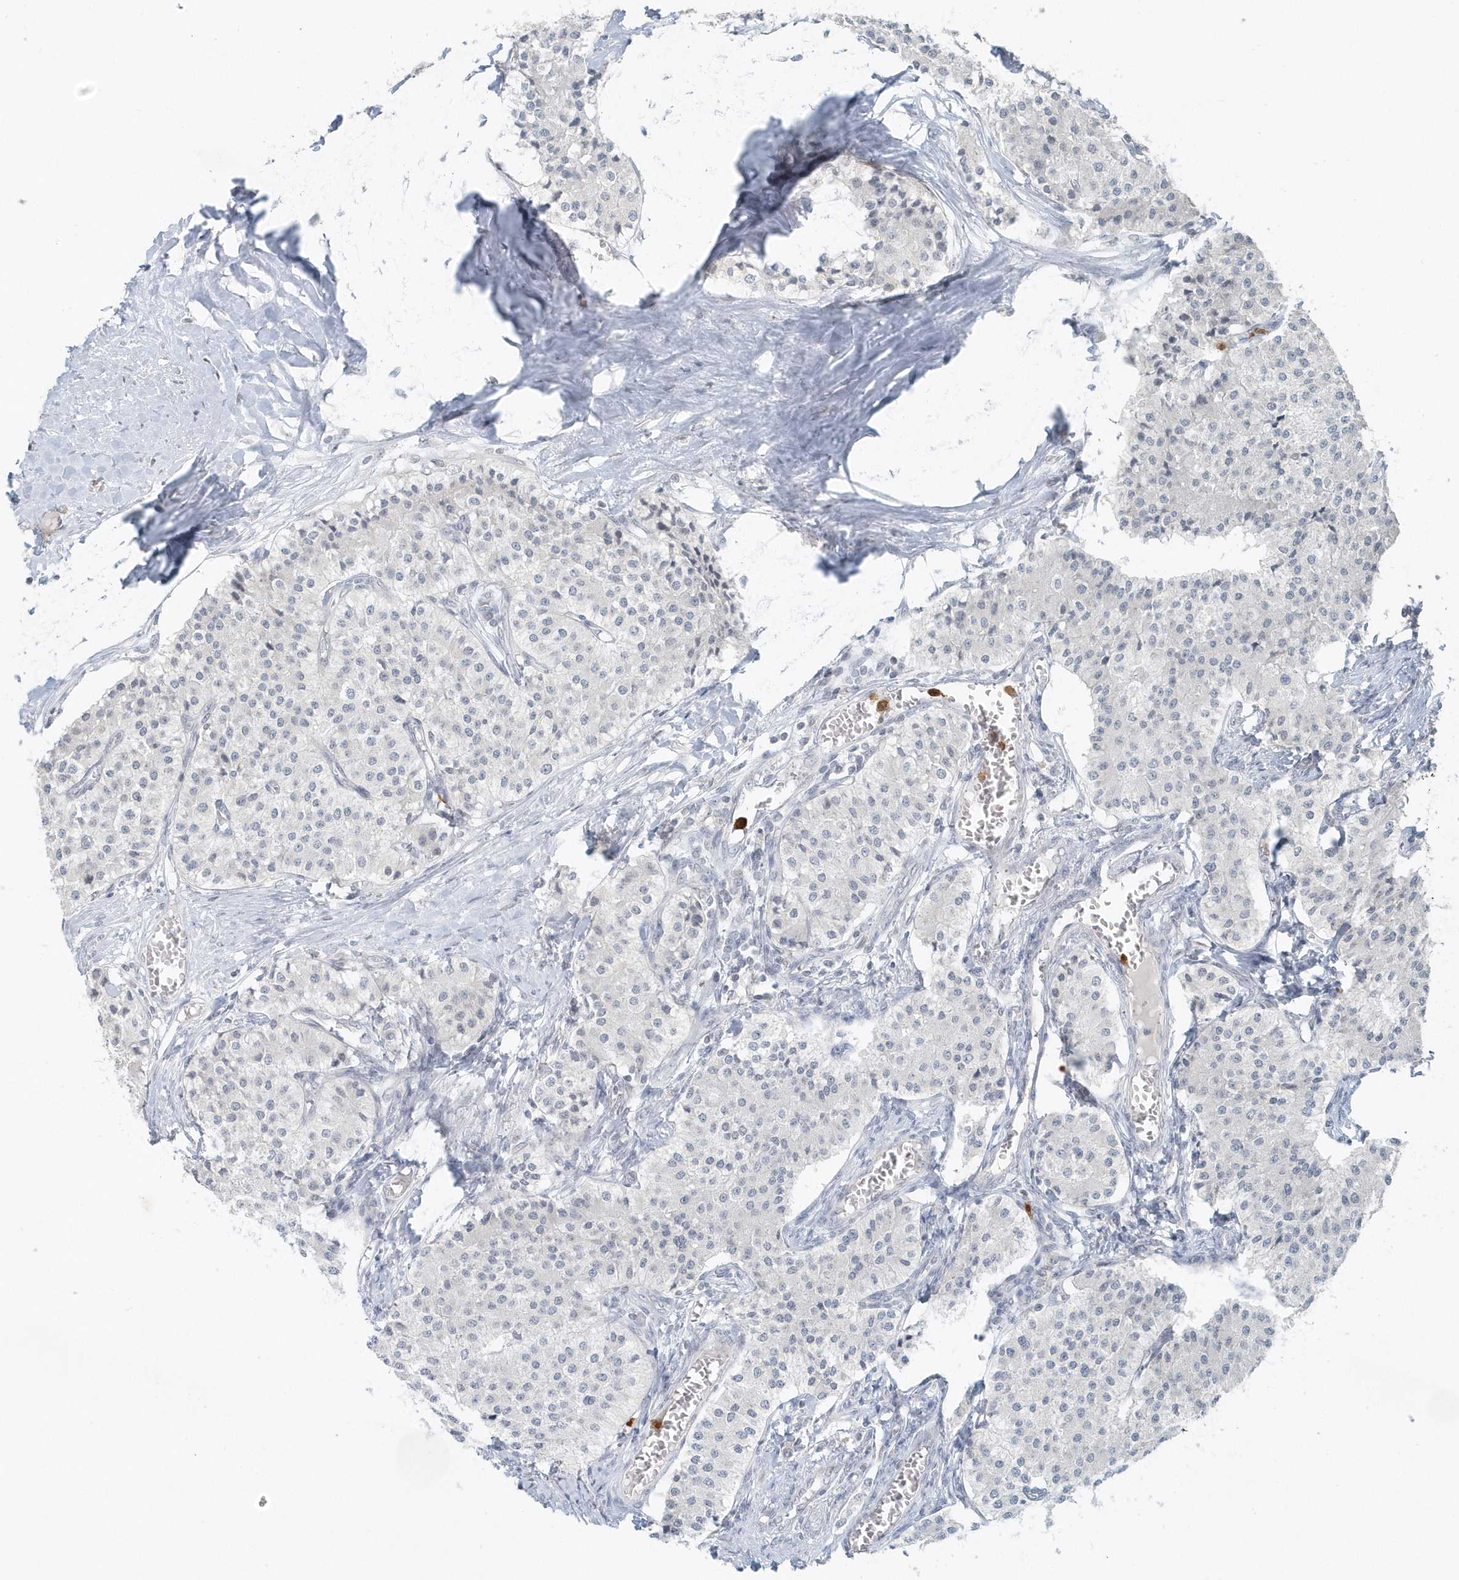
{"staining": {"intensity": "negative", "quantity": "none", "location": "none"}, "tissue": "carcinoid", "cell_type": "Tumor cells", "image_type": "cancer", "snomed": [{"axis": "morphology", "description": "Carcinoid, malignant, NOS"}, {"axis": "topography", "description": "Colon"}], "caption": "Malignant carcinoid was stained to show a protein in brown. There is no significant staining in tumor cells.", "gene": "NUP54", "patient": {"sex": "female", "age": 52}}